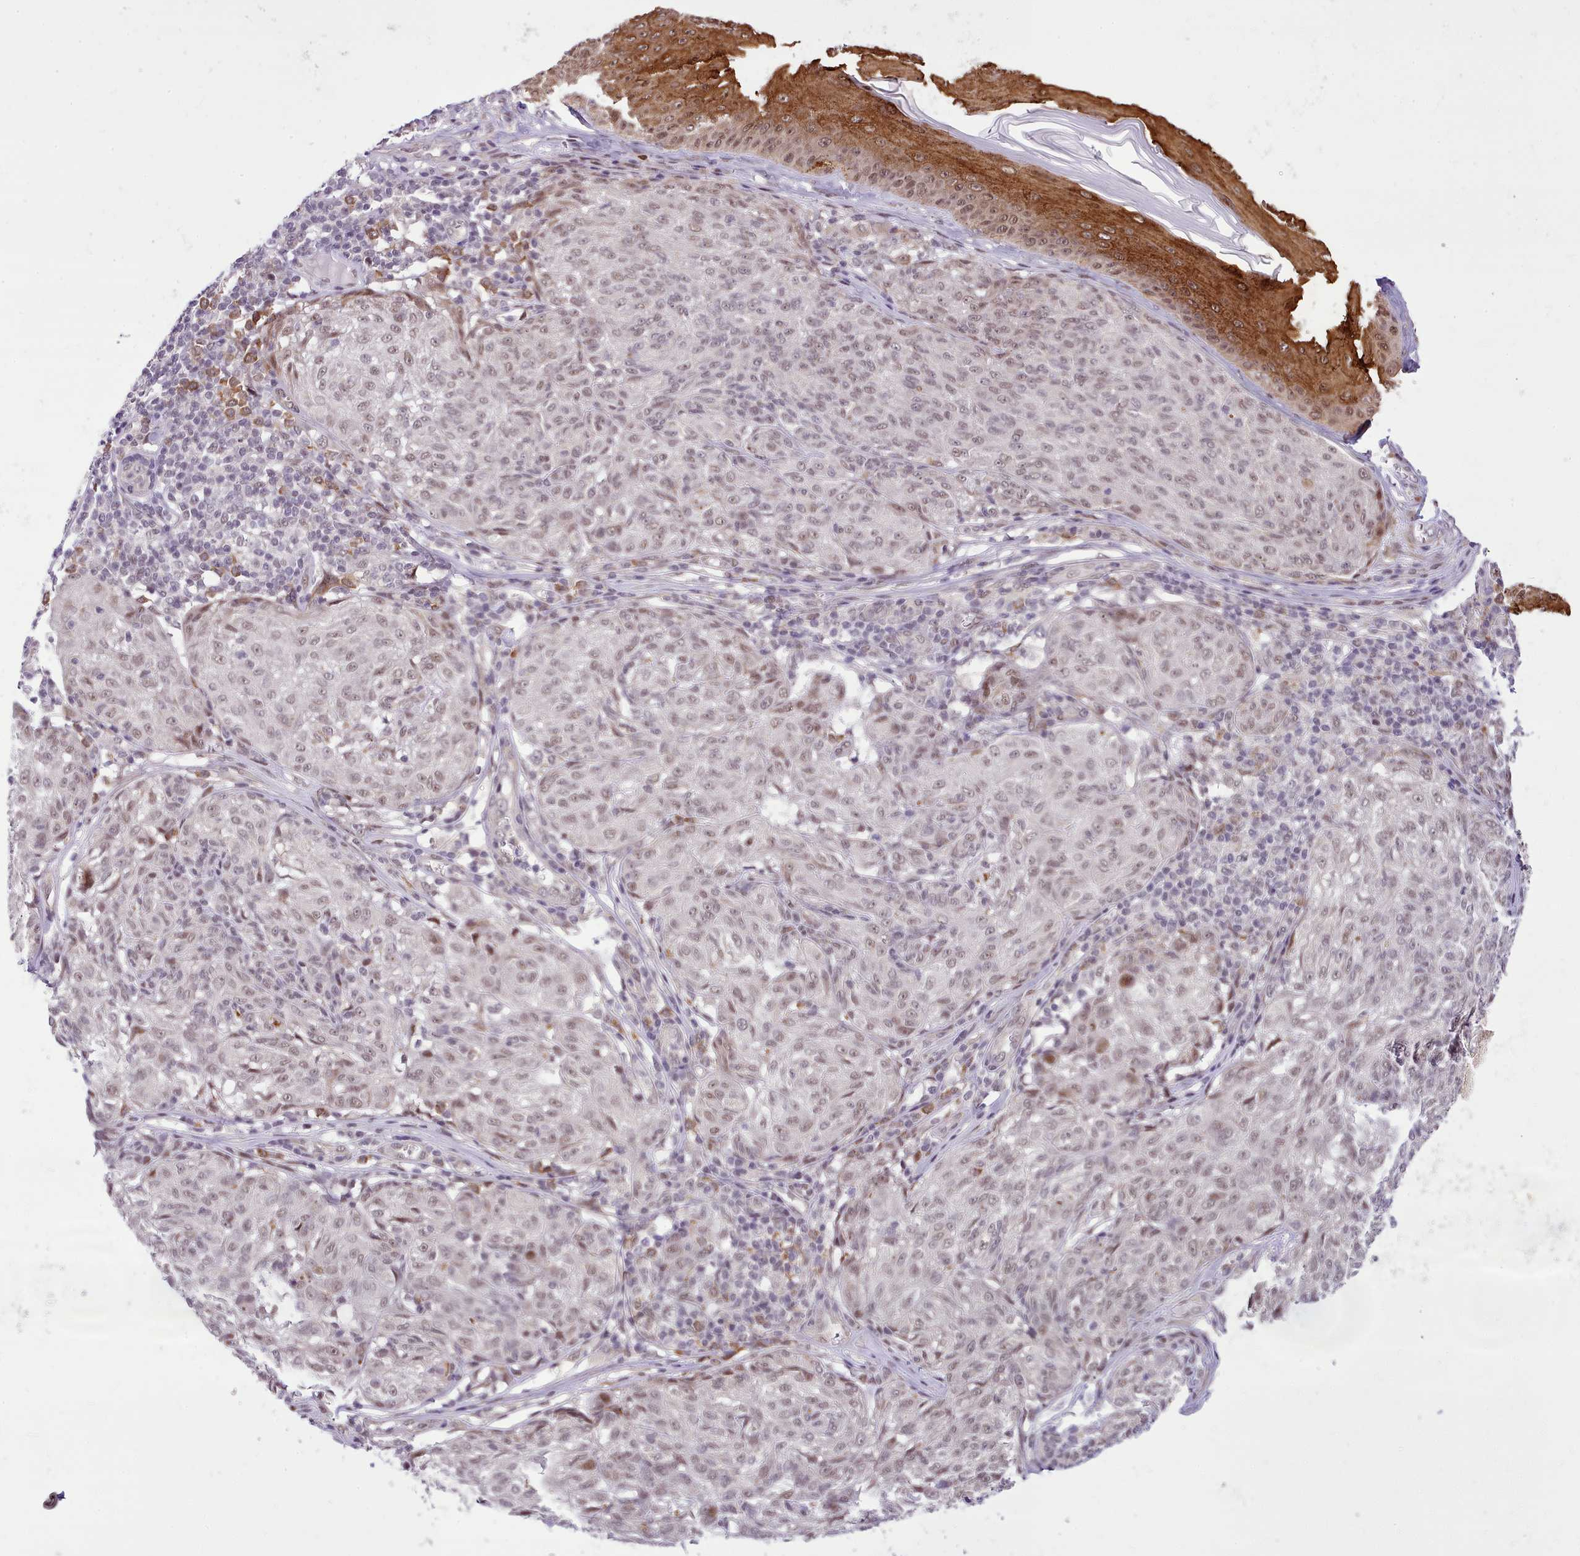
{"staining": {"intensity": "weak", "quantity": "25%-75%", "location": "nuclear"}, "tissue": "melanoma", "cell_type": "Tumor cells", "image_type": "cancer", "snomed": [{"axis": "morphology", "description": "Malignant melanoma, NOS"}, {"axis": "topography", "description": "Skin"}], "caption": "IHC staining of melanoma, which demonstrates low levels of weak nuclear staining in approximately 25%-75% of tumor cells indicating weak nuclear protein positivity. The staining was performed using DAB (3,3'-diaminobenzidine) (brown) for protein detection and nuclei were counterstained in hematoxylin (blue).", "gene": "HOXB7", "patient": {"sex": "female", "age": 63}}